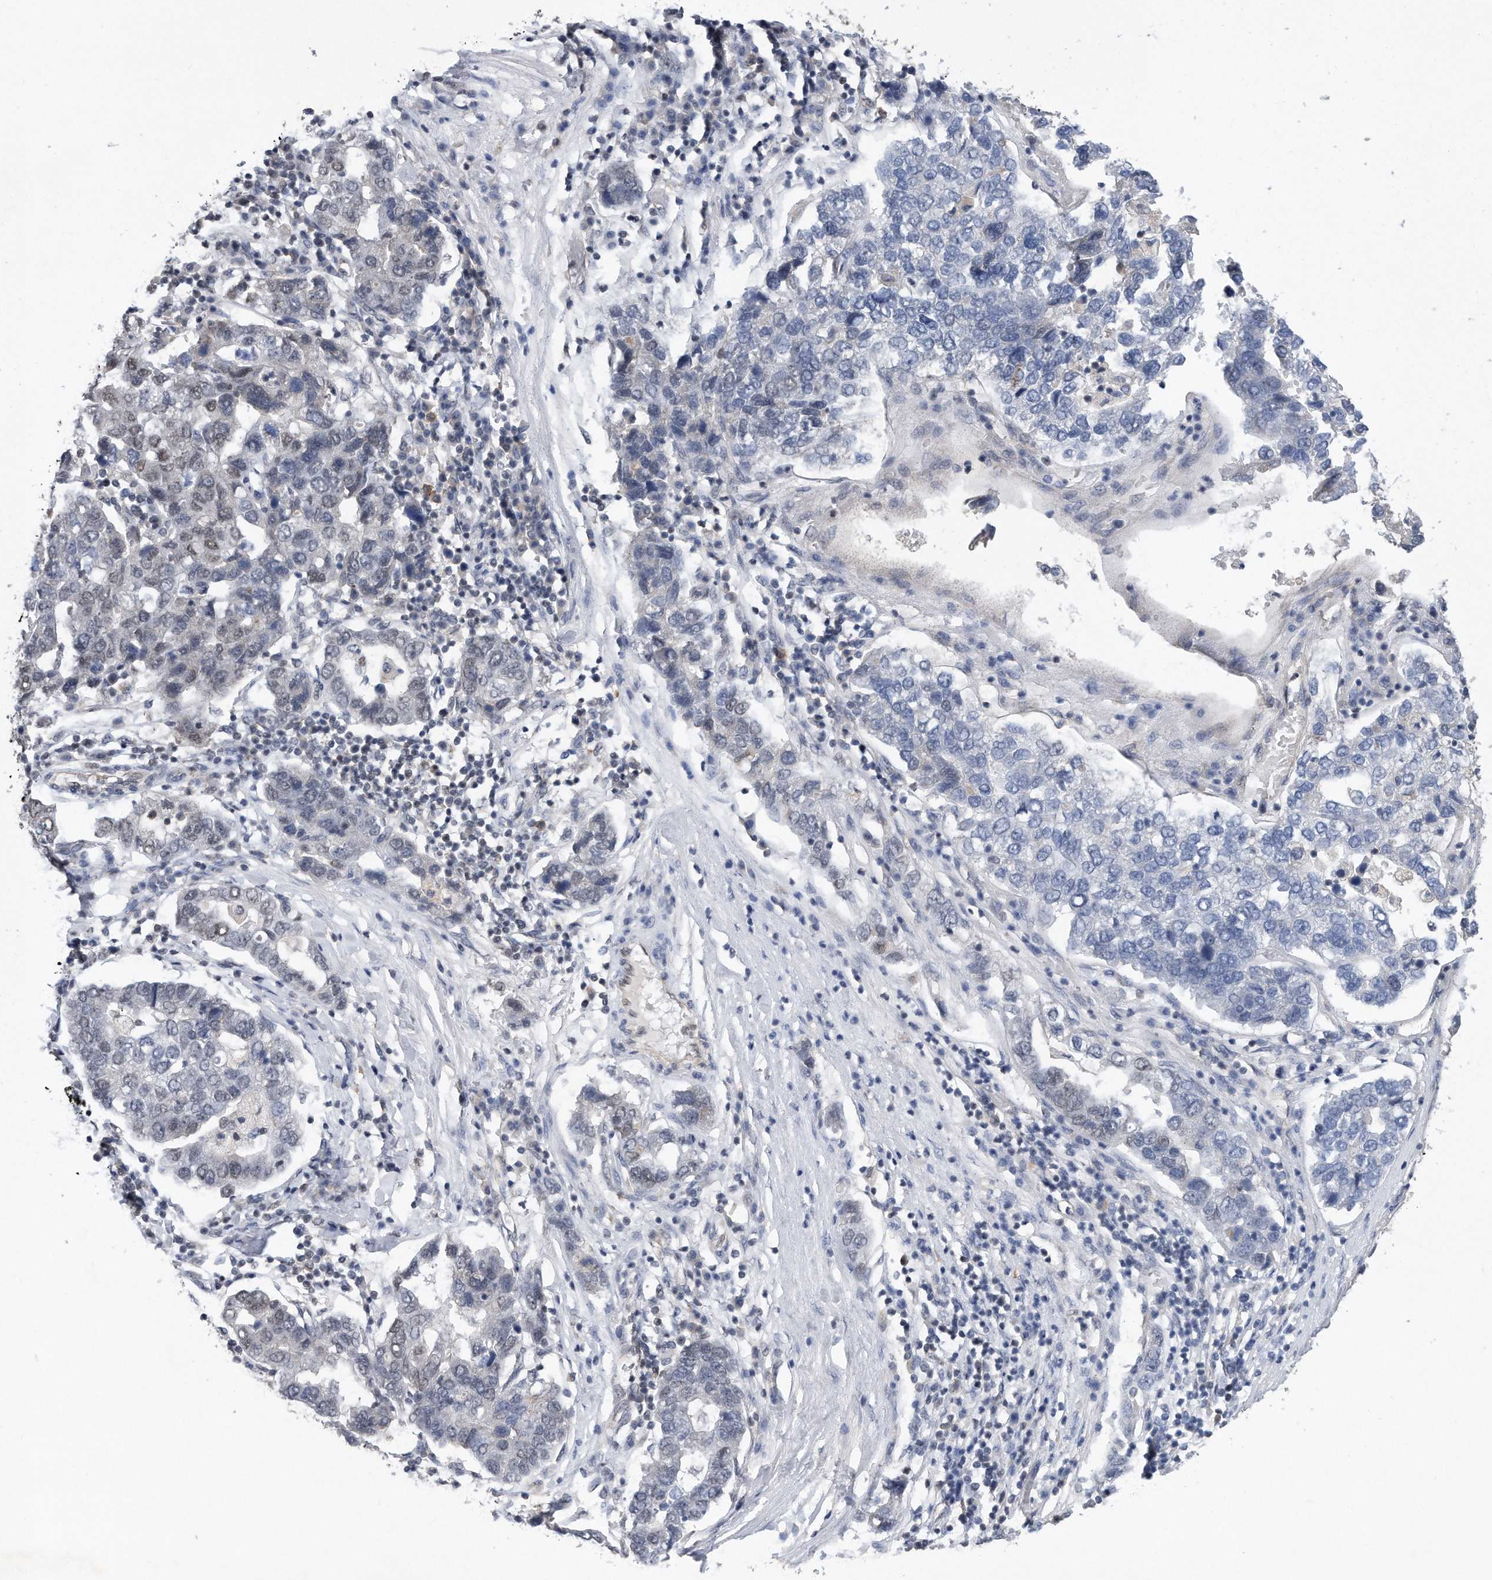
{"staining": {"intensity": "negative", "quantity": "none", "location": "none"}, "tissue": "pancreatic cancer", "cell_type": "Tumor cells", "image_type": "cancer", "snomed": [{"axis": "morphology", "description": "Adenocarcinoma, NOS"}, {"axis": "topography", "description": "Pancreas"}], "caption": "Immunohistochemistry of pancreatic cancer (adenocarcinoma) demonstrates no expression in tumor cells. Nuclei are stained in blue.", "gene": "TP53INP1", "patient": {"sex": "female", "age": 61}}